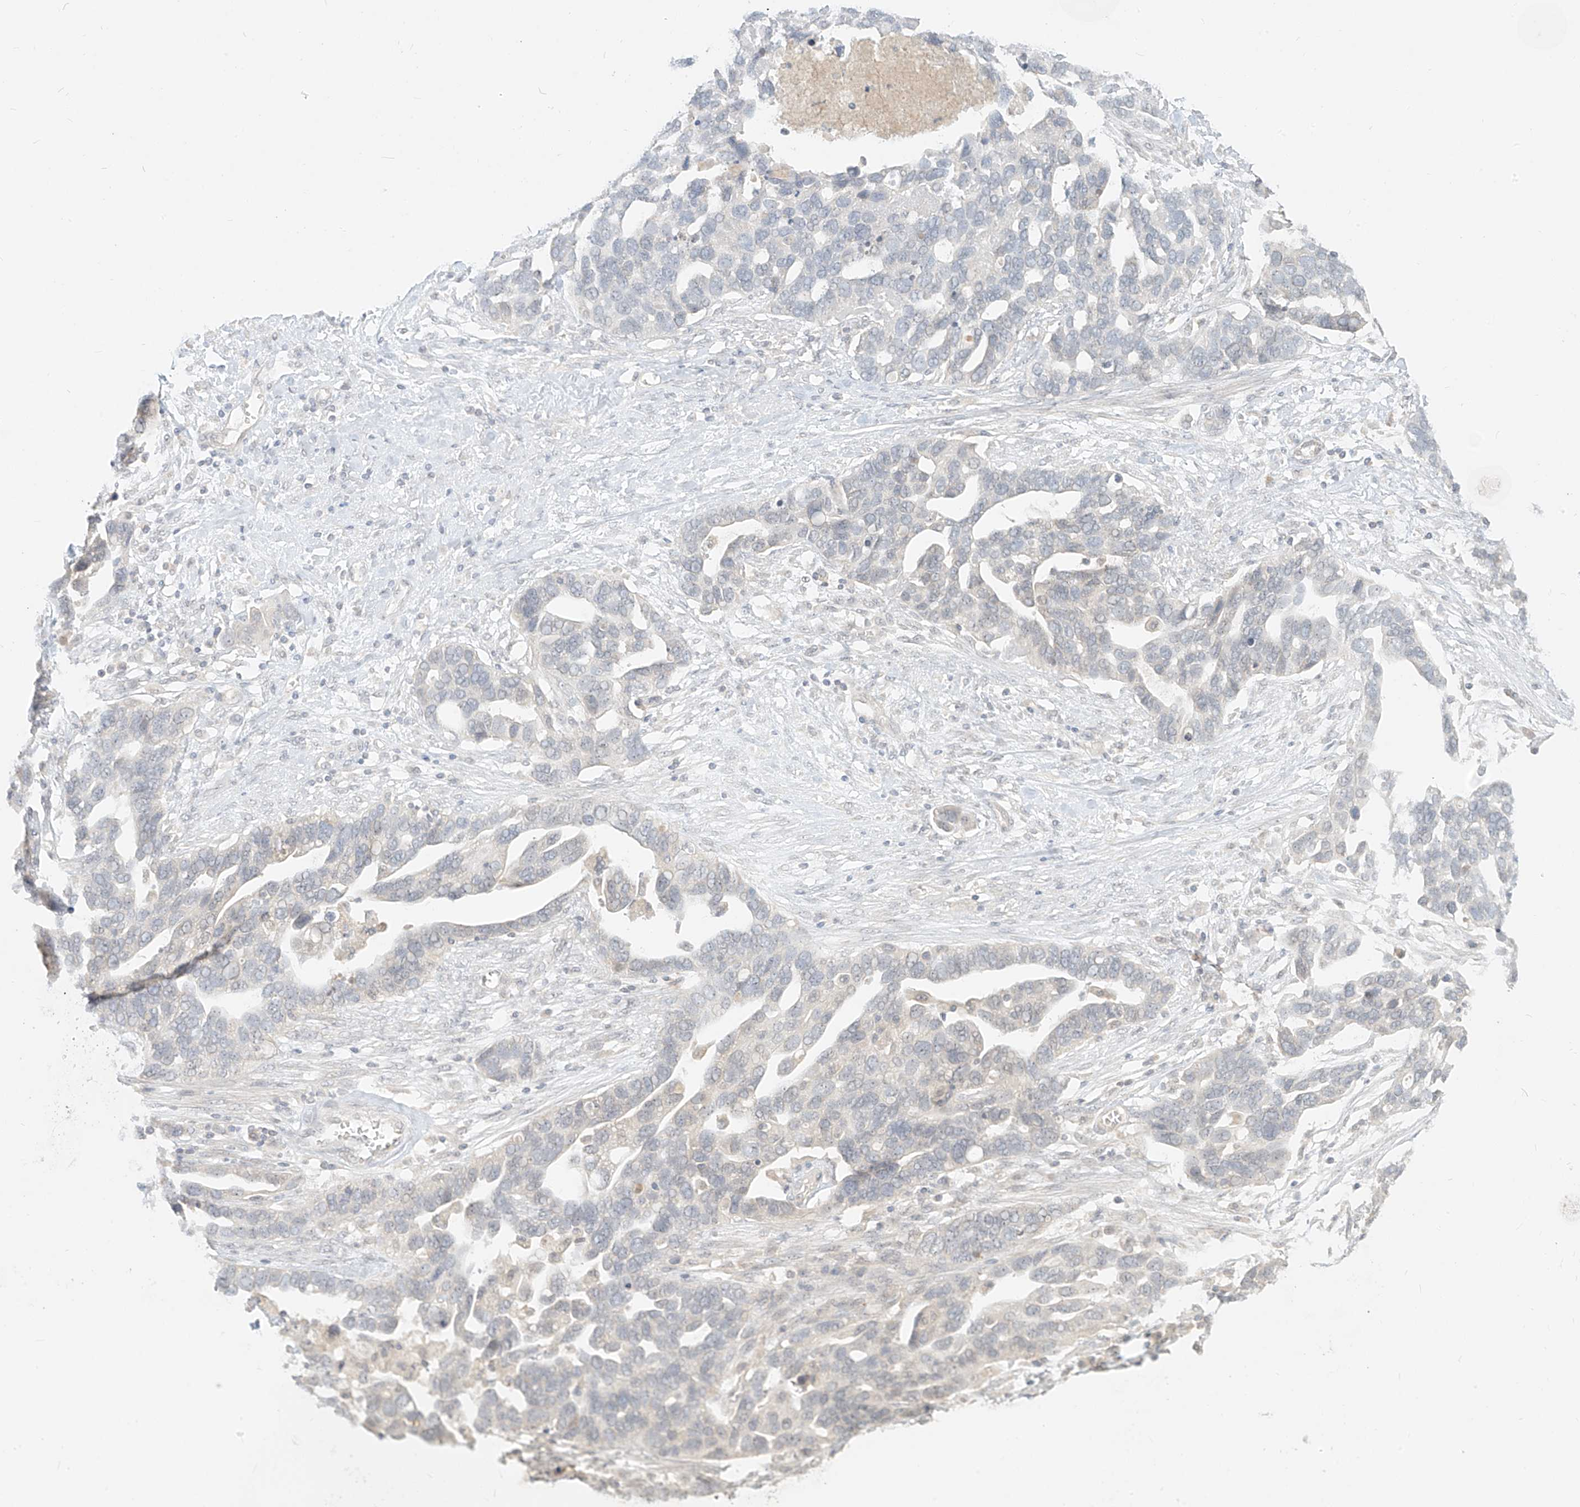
{"staining": {"intensity": "negative", "quantity": "none", "location": "none"}, "tissue": "ovarian cancer", "cell_type": "Tumor cells", "image_type": "cancer", "snomed": [{"axis": "morphology", "description": "Cystadenocarcinoma, serous, NOS"}, {"axis": "topography", "description": "Ovary"}], "caption": "A high-resolution image shows IHC staining of ovarian serous cystadenocarcinoma, which displays no significant staining in tumor cells.", "gene": "LIPT1", "patient": {"sex": "female", "age": 54}}